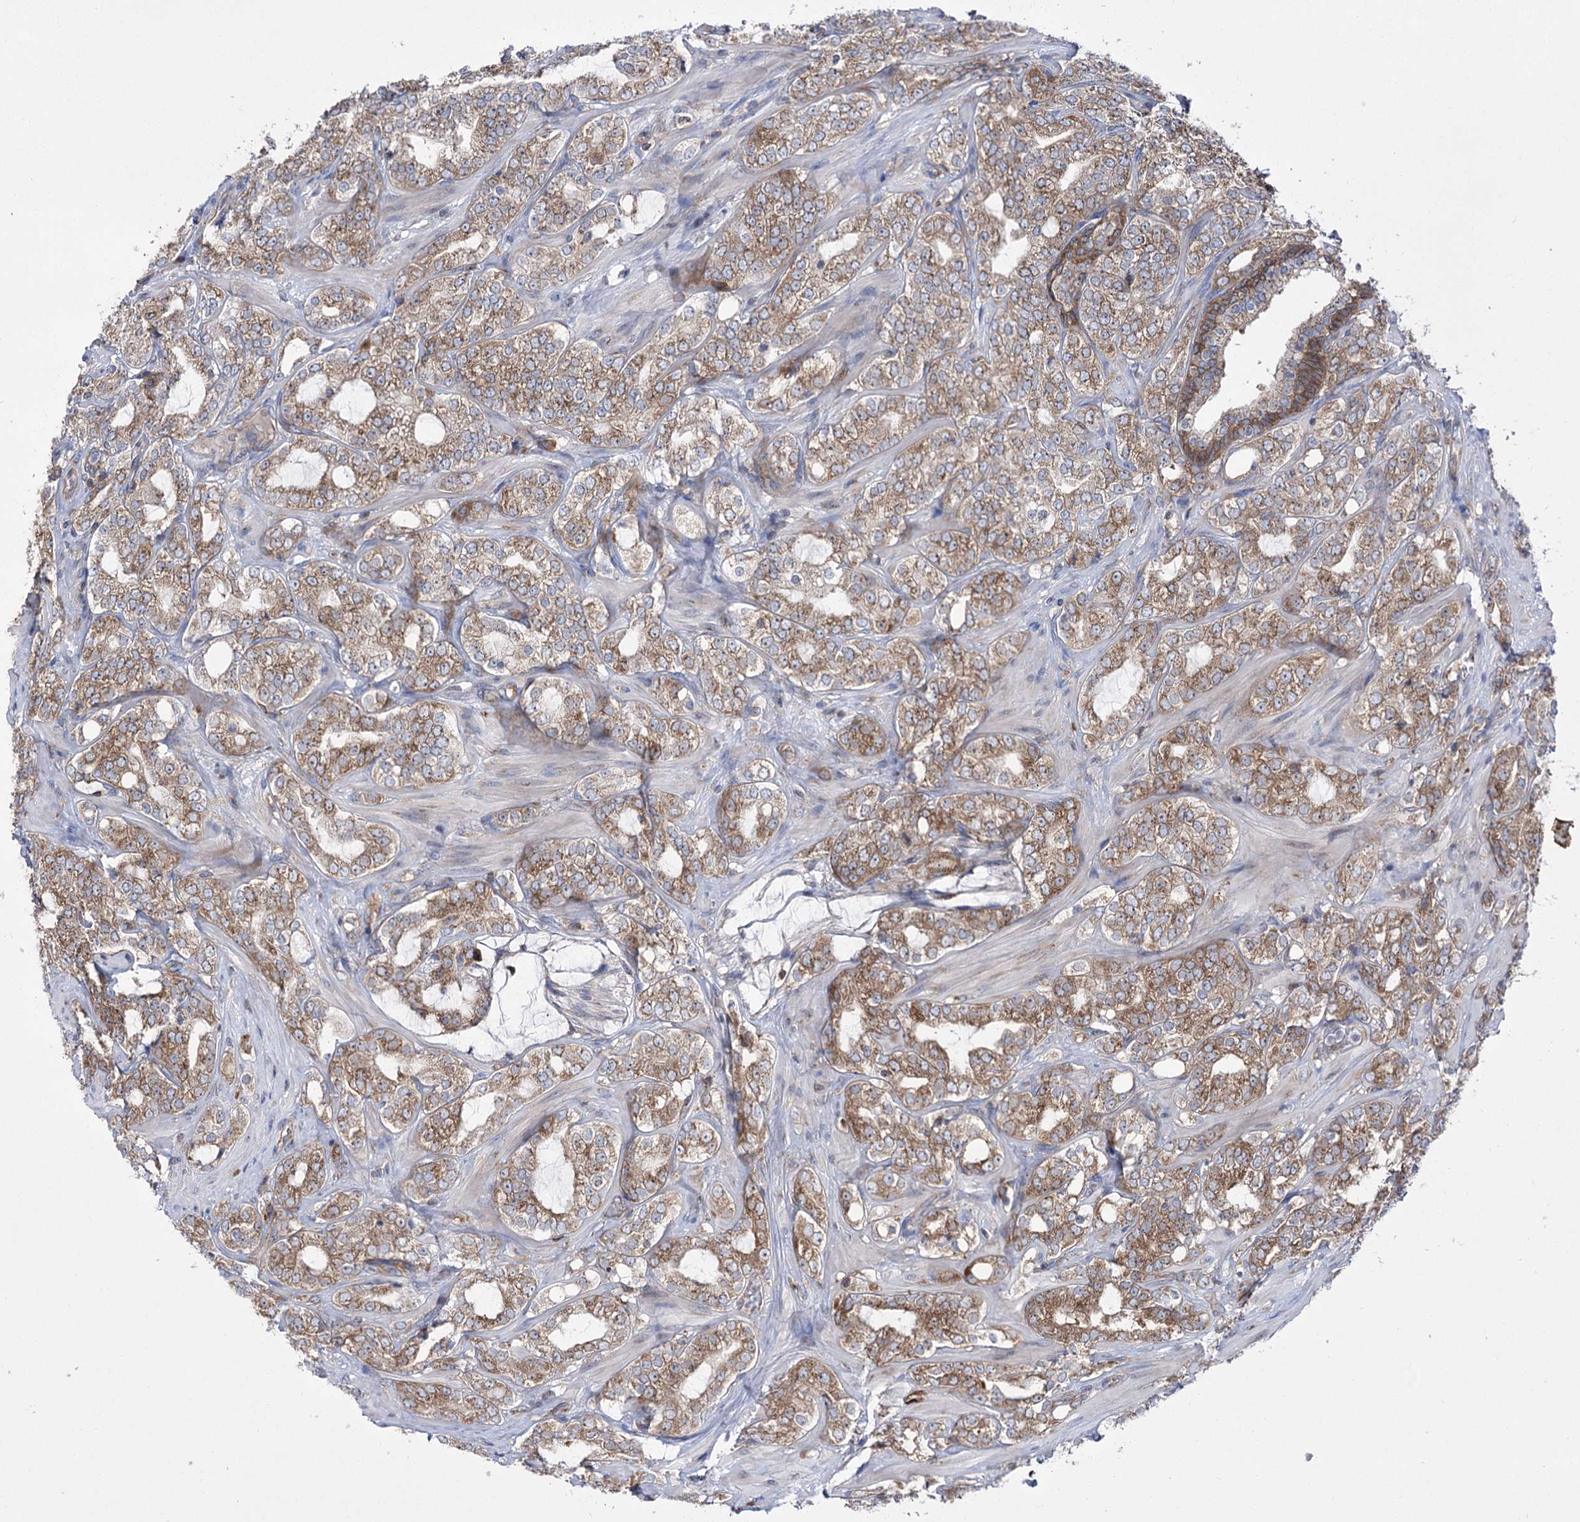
{"staining": {"intensity": "moderate", "quantity": ">75%", "location": "cytoplasmic/membranous"}, "tissue": "prostate cancer", "cell_type": "Tumor cells", "image_type": "cancer", "snomed": [{"axis": "morphology", "description": "Adenocarcinoma, High grade"}, {"axis": "topography", "description": "Prostate"}], "caption": "A brown stain shows moderate cytoplasmic/membranous staining of a protein in human prostate cancer (high-grade adenocarcinoma) tumor cells. (brown staining indicates protein expression, while blue staining denotes nuclei).", "gene": "ZNF622", "patient": {"sex": "male", "age": 64}}